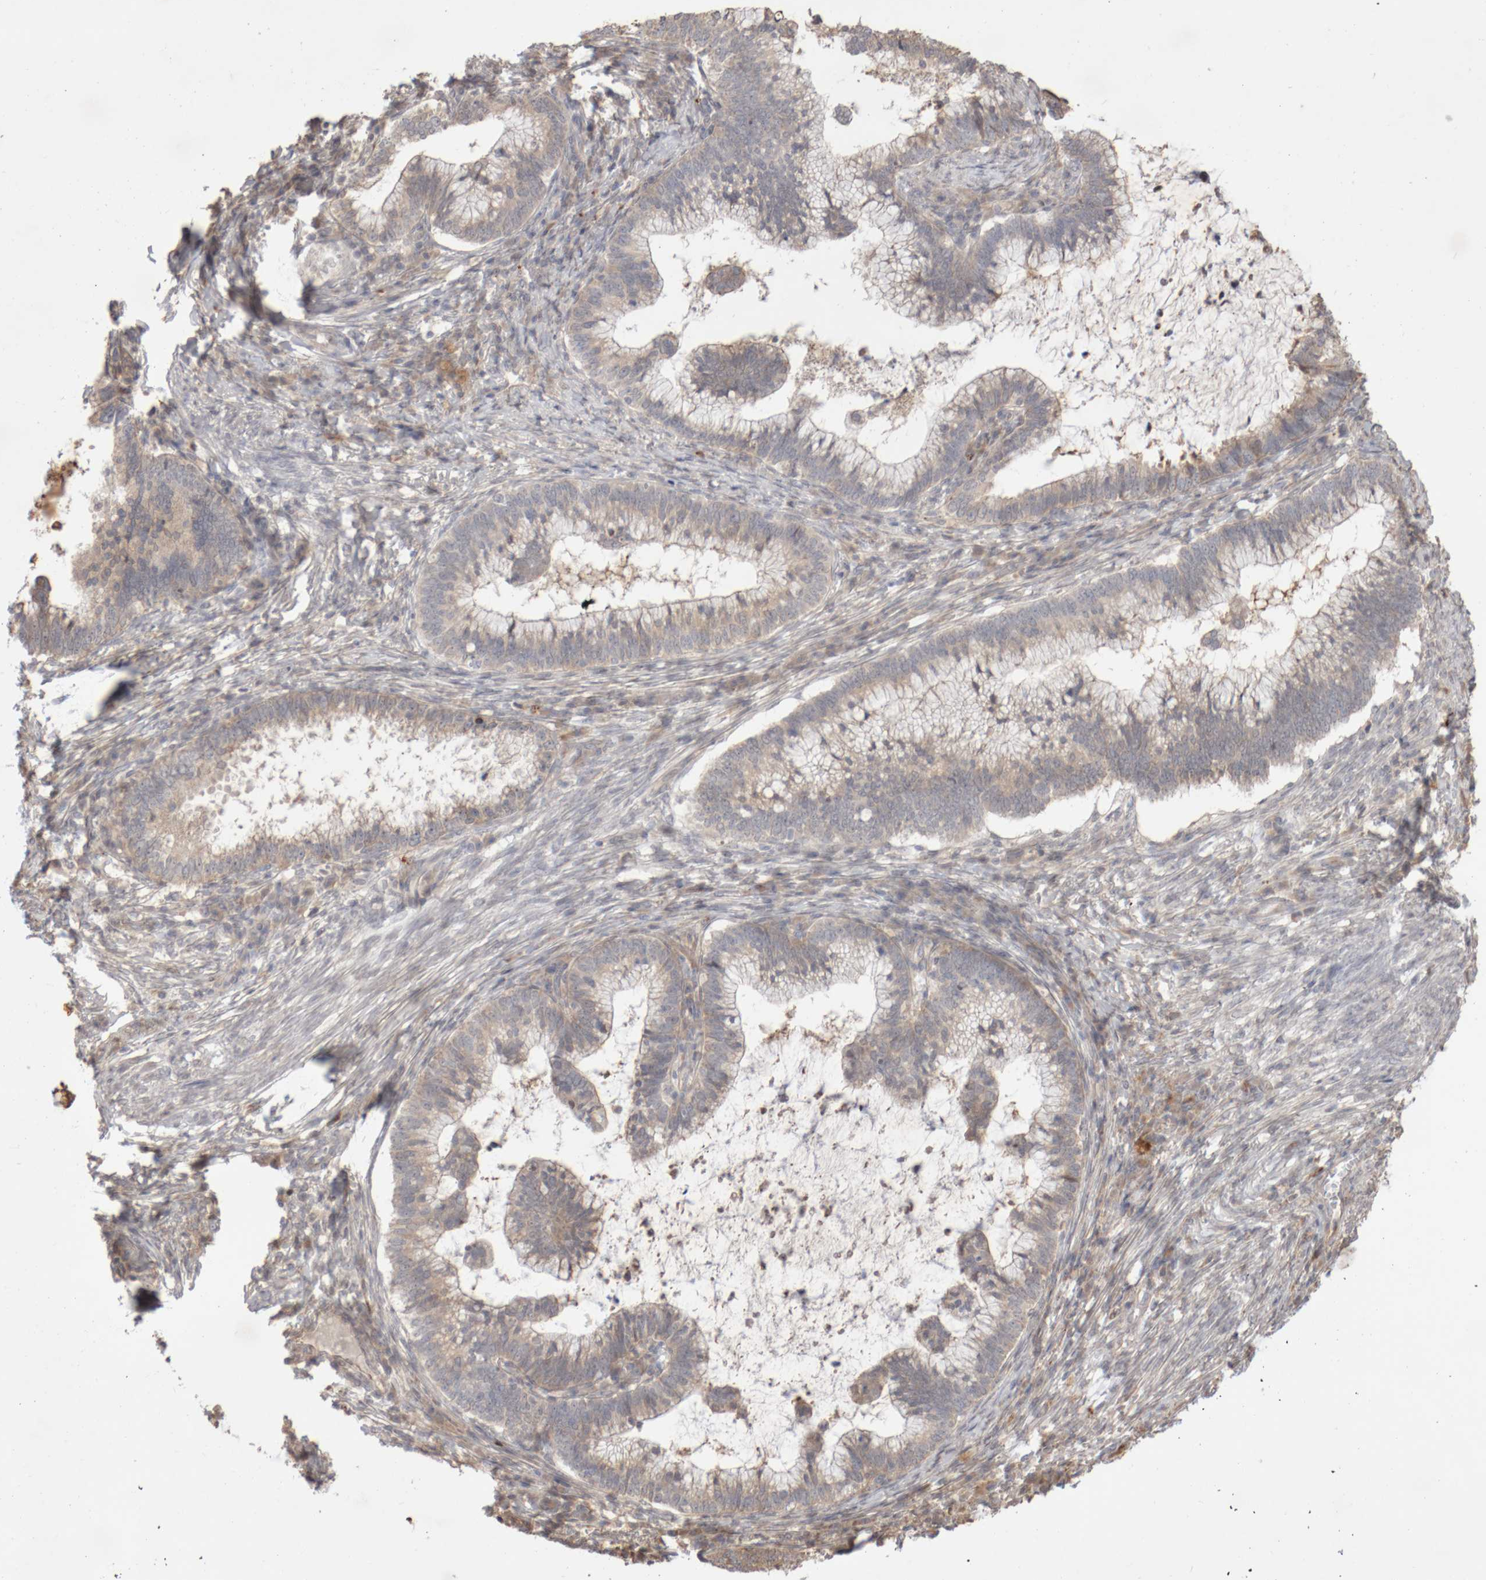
{"staining": {"intensity": "weak", "quantity": ">75%", "location": "cytoplasmic/membranous"}, "tissue": "cervical cancer", "cell_type": "Tumor cells", "image_type": "cancer", "snomed": [{"axis": "morphology", "description": "Adenocarcinoma, NOS"}, {"axis": "topography", "description": "Cervix"}], "caption": "Immunohistochemistry (IHC) histopathology image of cervical cancer stained for a protein (brown), which demonstrates low levels of weak cytoplasmic/membranous staining in about >75% of tumor cells.", "gene": "DPH7", "patient": {"sex": "female", "age": 36}}